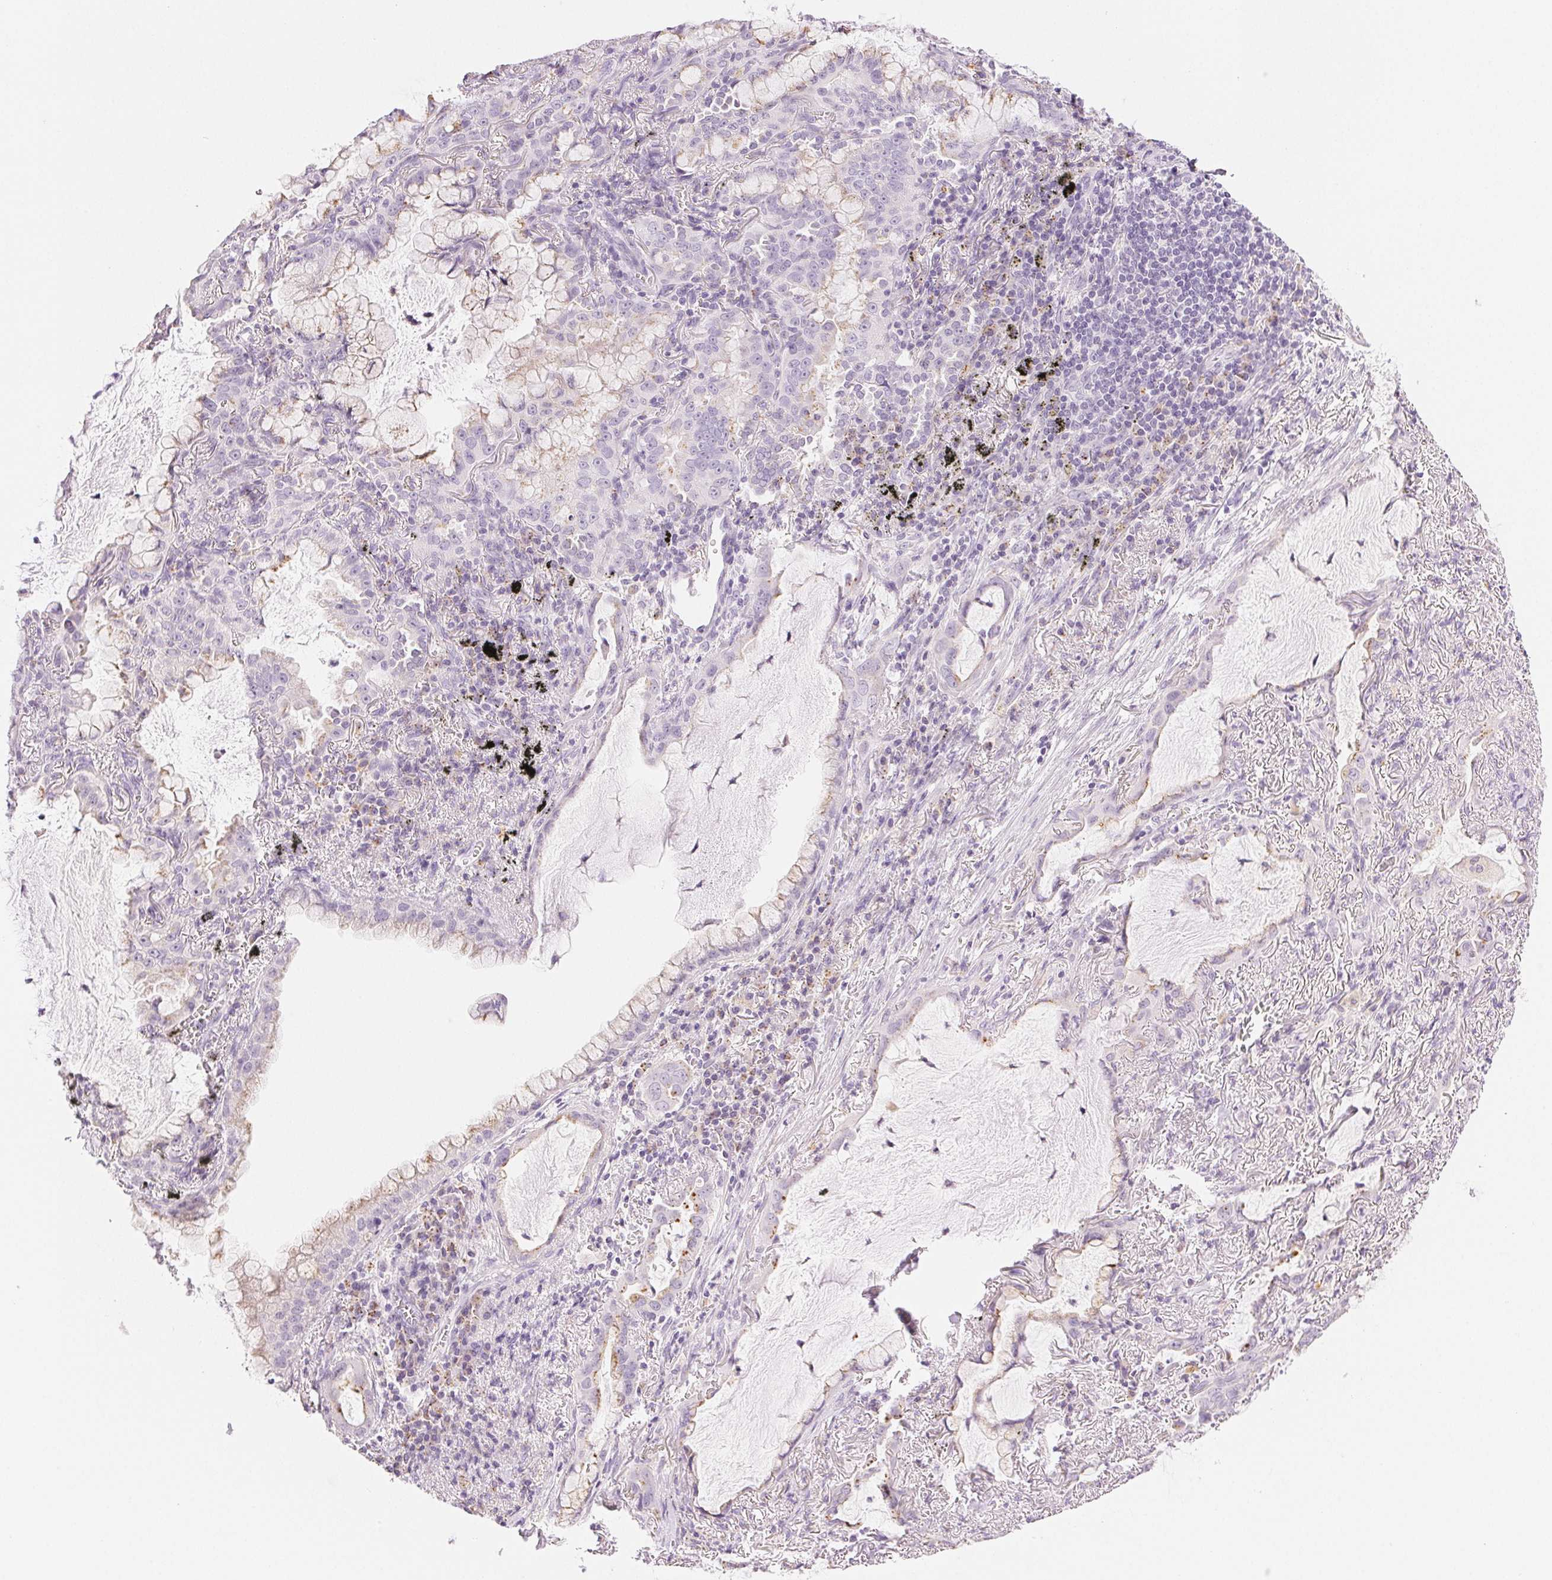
{"staining": {"intensity": "negative", "quantity": "none", "location": "none"}, "tissue": "lung cancer", "cell_type": "Tumor cells", "image_type": "cancer", "snomed": [{"axis": "morphology", "description": "Adenocarcinoma, NOS"}, {"axis": "topography", "description": "Lung"}], "caption": "Tumor cells are negative for brown protein staining in adenocarcinoma (lung).", "gene": "SLC5A2", "patient": {"sex": "male", "age": 65}}